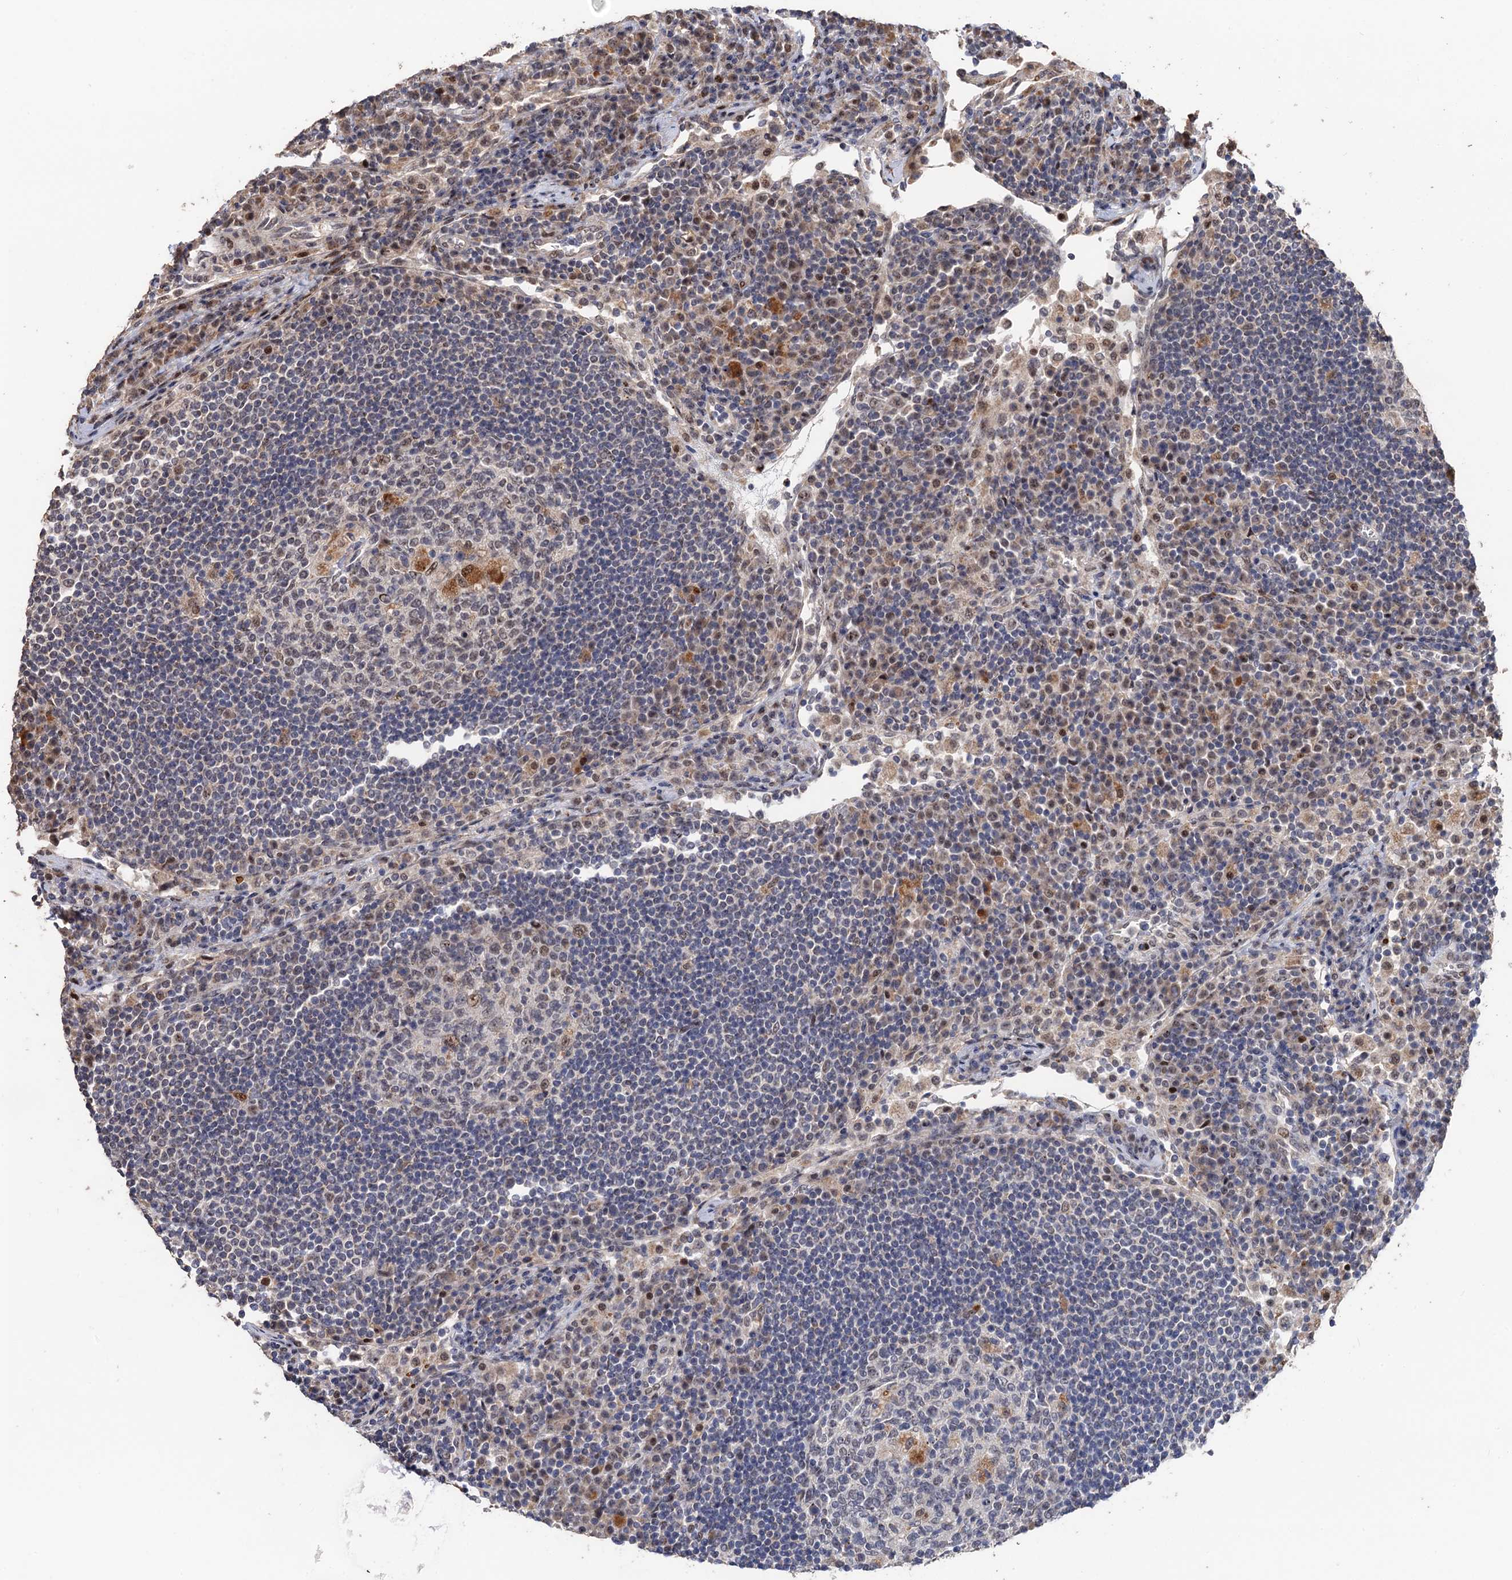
{"staining": {"intensity": "moderate", "quantity": "<25%", "location": "cytoplasmic/membranous,nuclear"}, "tissue": "lymph node", "cell_type": "Germinal center cells", "image_type": "normal", "snomed": [{"axis": "morphology", "description": "Normal tissue, NOS"}, {"axis": "topography", "description": "Lymph node"}], "caption": "IHC photomicrograph of benign lymph node: lymph node stained using immunohistochemistry reveals low levels of moderate protein expression localized specifically in the cytoplasmic/membranous,nuclear of germinal center cells, appearing as a cytoplasmic/membranous,nuclear brown color.", "gene": "BMERB1", "patient": {"sex": "female", "age": 53}}